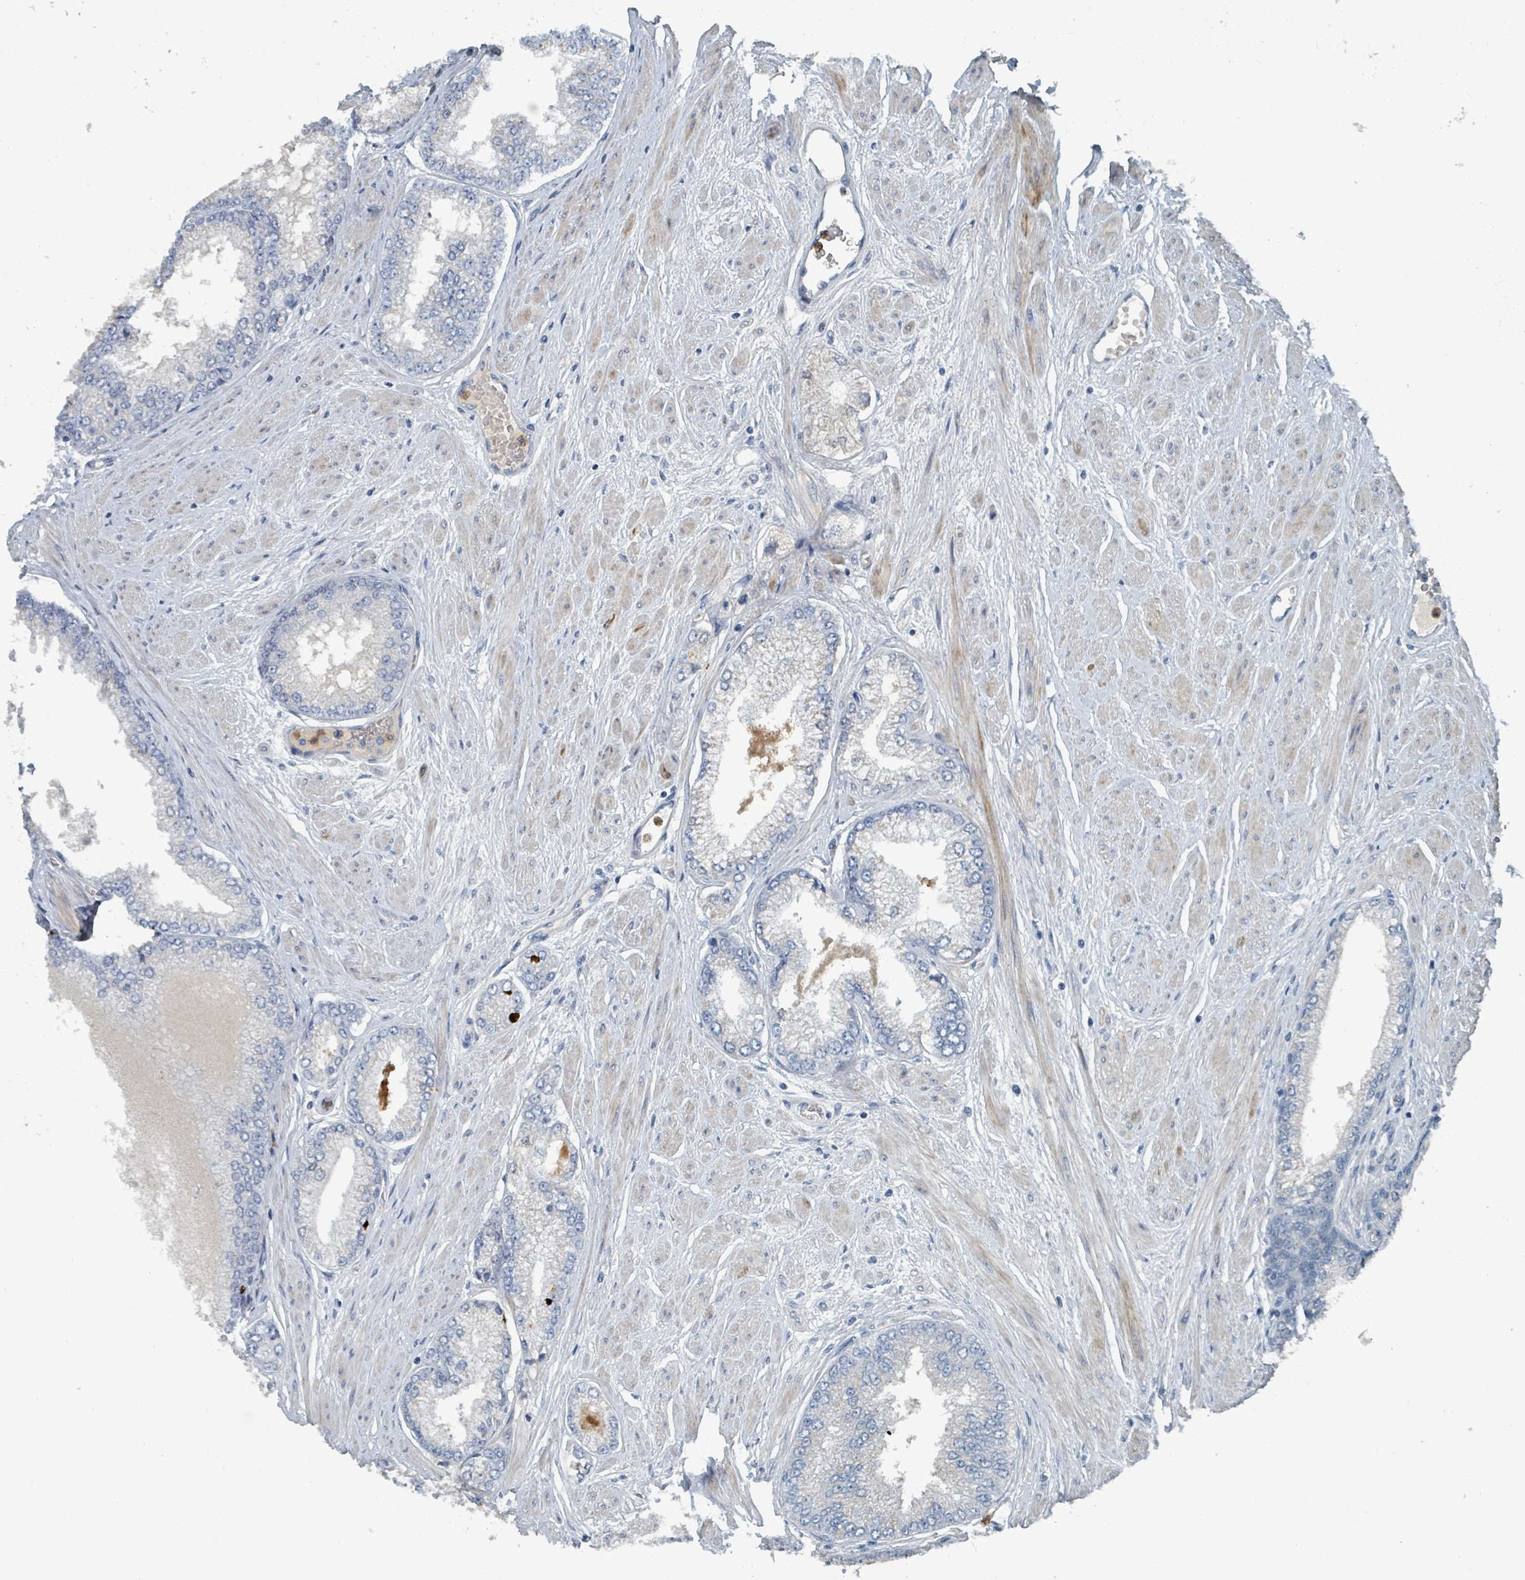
{"staining": {"intensity": "negative", "quantity": "none", "location": "none"}, "tissue": "prostate cancer", "cell_type": "Tumor cells", "image_type": "cancer", "snomed": [{"axis": "morphology", "description": "Adenocarcinoma, Low grade"}, {"axis": "topography", "description": "Prostate"}], "caption": "Immunohistochemical staining of prostate cancer (adenocarcinoma (low-grade)) displays no significant staining in tumor cells. (DAB (3,3'-diaminobenzidine) immunohistochemistry (IHC) with hematoxylin counter stain).", "gene": "SLC44A5", "patient": {"sex": "male", "age": 55}}